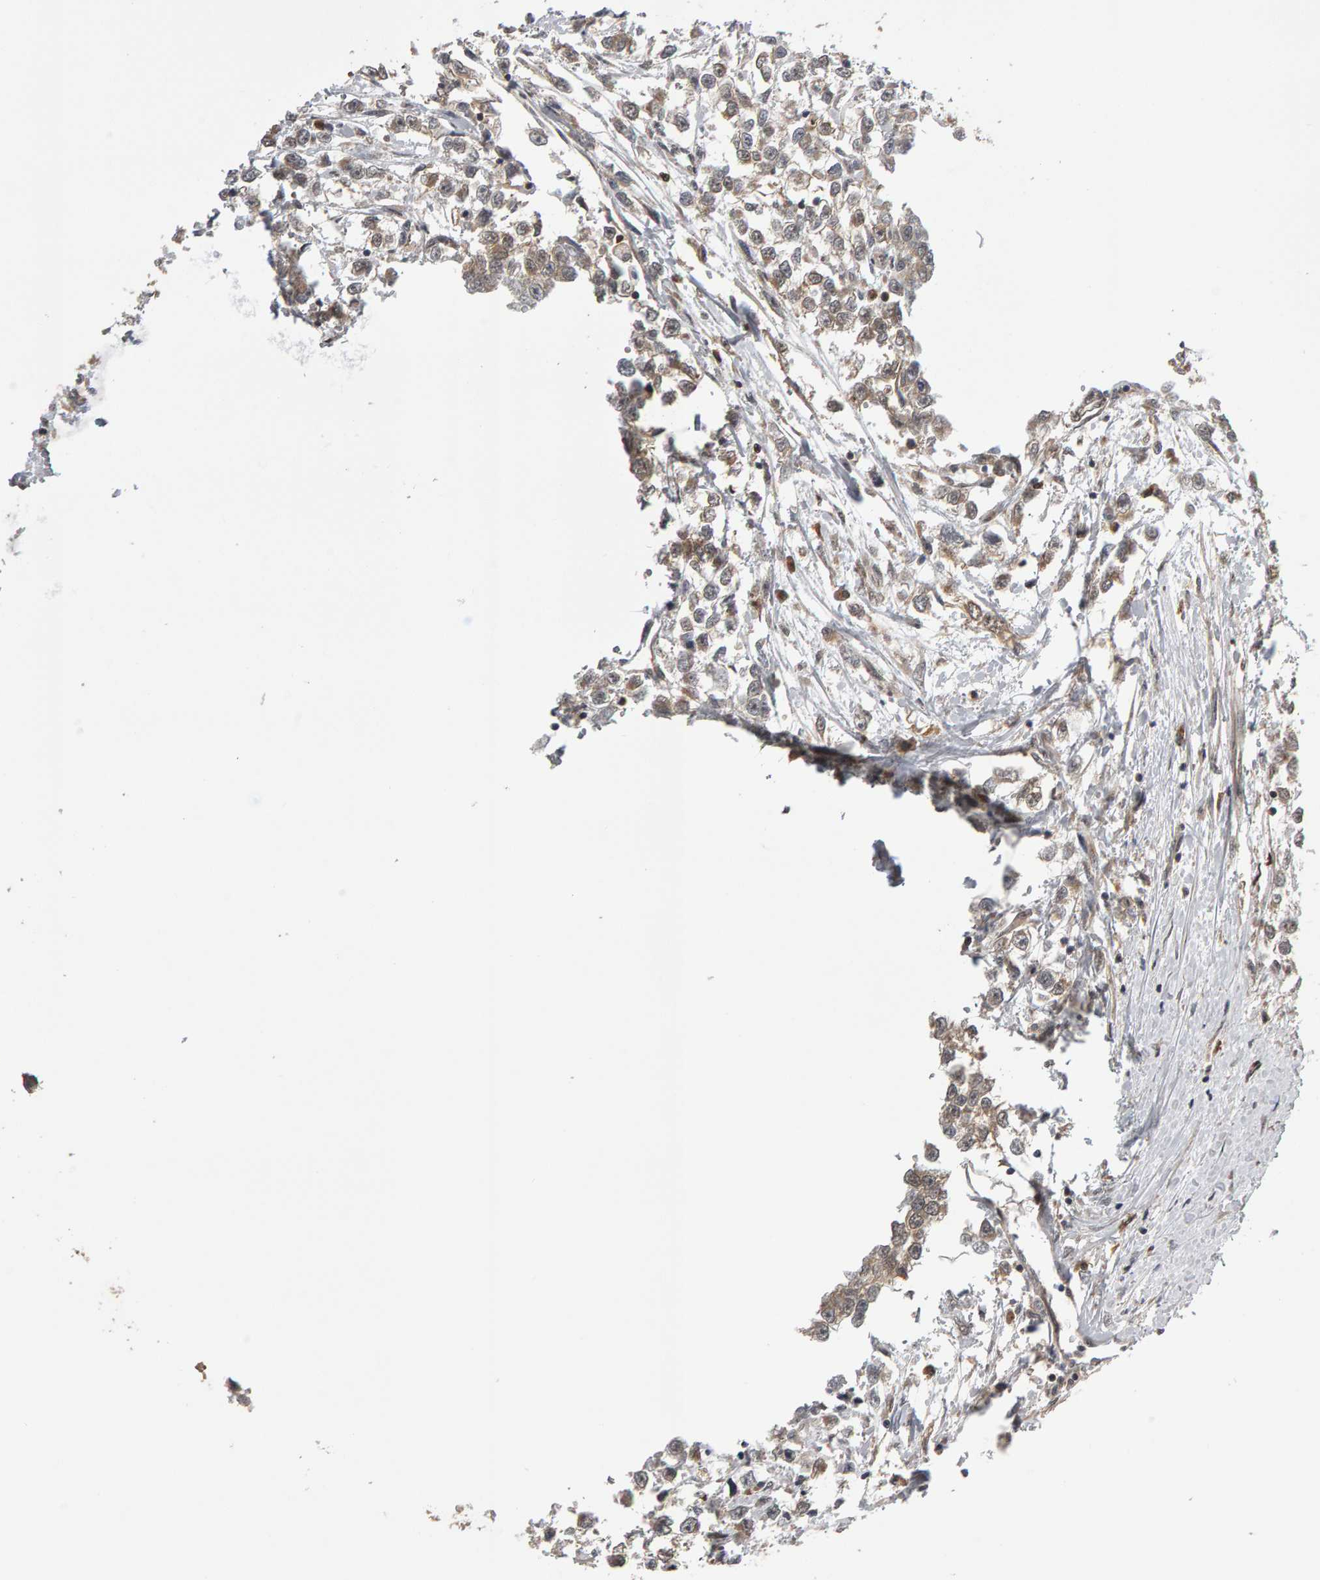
{"staining": {"intensity": "weak", "quantity": ">75%", "location": "cytoplasmic/membranous"}, "tissue": "testis cancer", "cell_type": "Tumor cells", "image_type": "cancer", "snomed": [{"axis": "morphology", "description": "Seminoma, NOS"}, {"axis": "morphology", "description": "Carcinoma, Embryonal, NOS"}, {"axis": "topography", "description": "Testis"}], "caption": "This photomicrograph demonstrates immunohistochemistry (IHC) staining of human seminoma (testis), with low weak cytoplasmic/membranous staining in approximately >75% of tumor cells.", "gene": "COASY", "patient": {"sex": "male", "age": 51}}